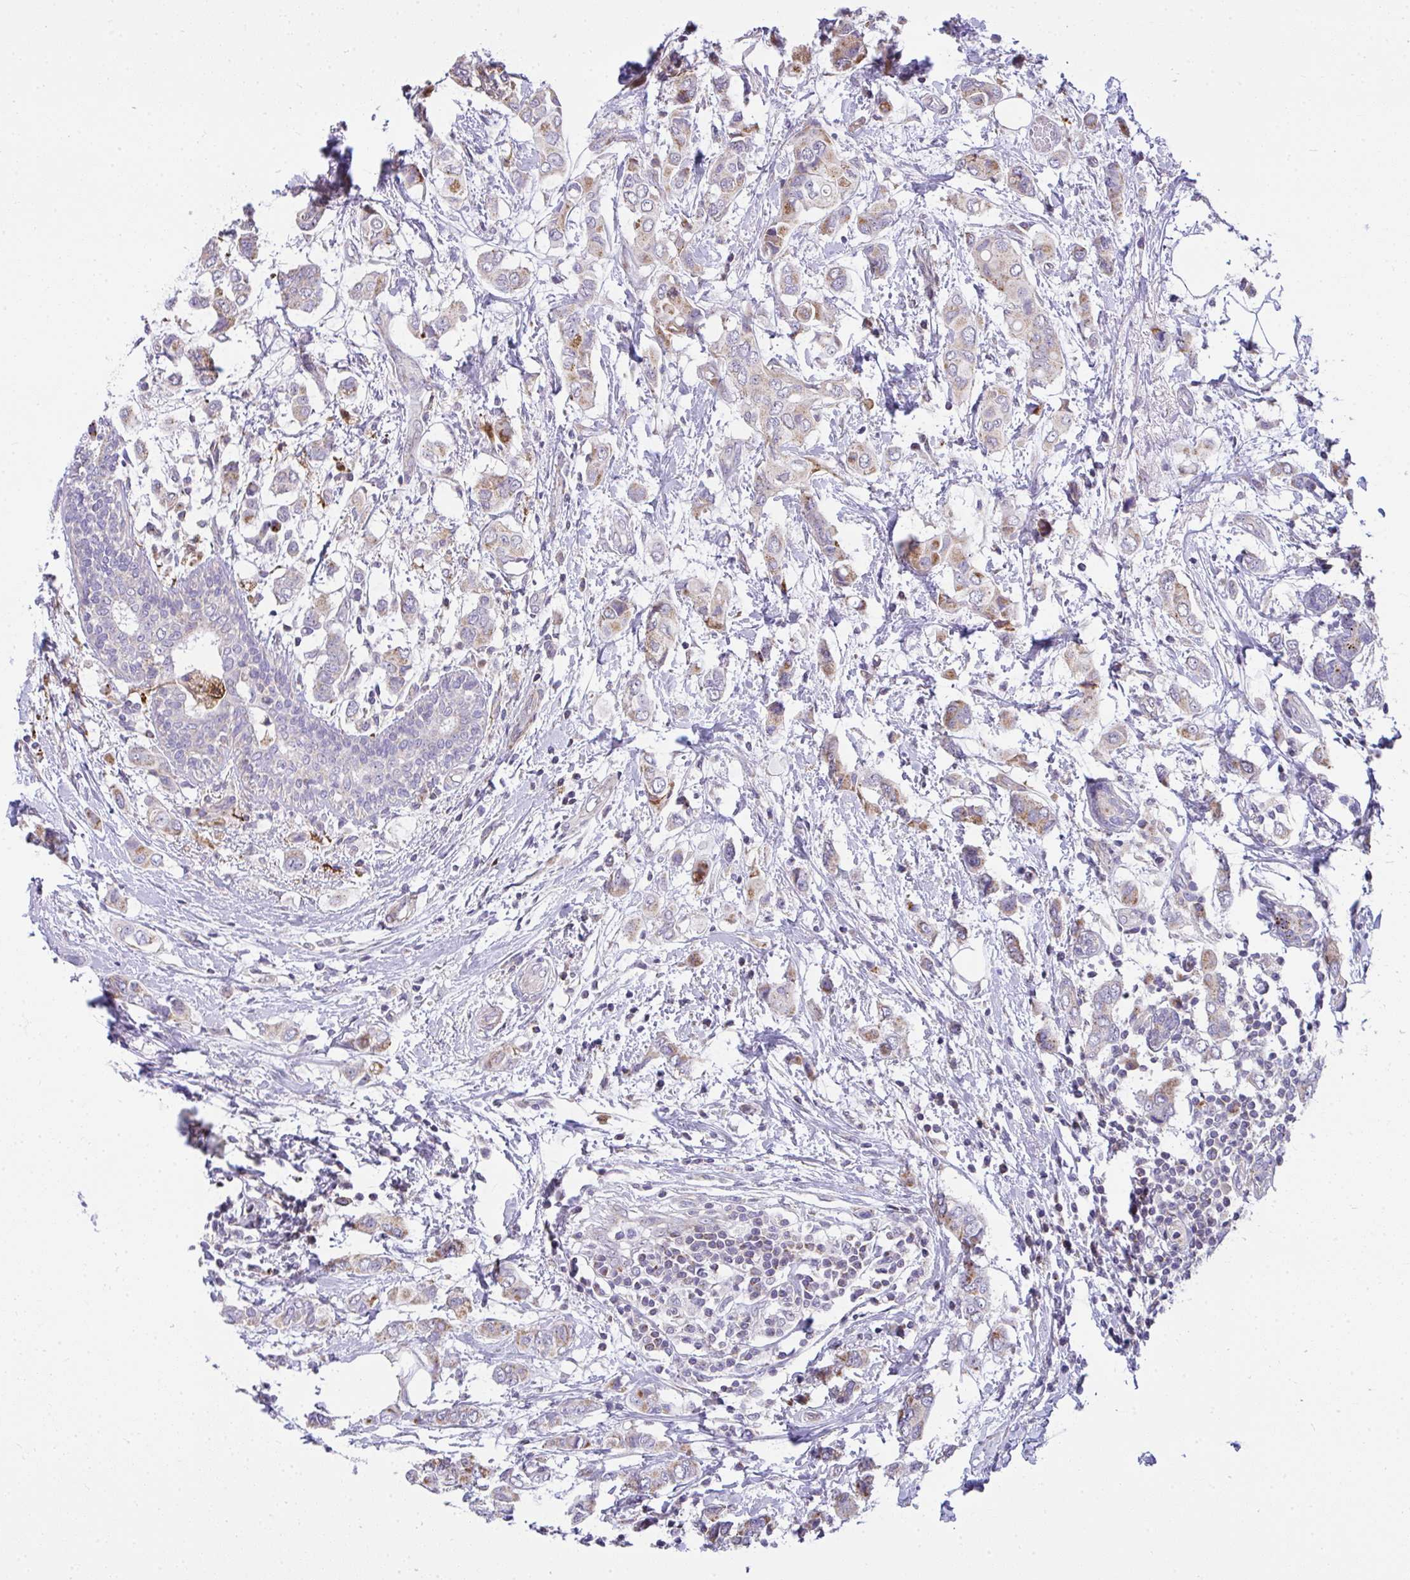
{"staining": {"intensity": "moderate", "quantity": "25%-75%", "location": "cytoplasmic/membranous"}, "tissue": "breast cancer", "cell_type": "Tumor cells", "image_type": "cancer", "snomed": [{"axis": "morphology", "description": "Lobular carcinoma"}, {"axis": "topography", "description": "Breast"}], "caption": "A brown stain shows moderate cytoplasmic/membranous positivity of a protein in lobular carcinoma (breast) tumor cells. (DAB (3,3'-diaminobenzidine) = brown stain, brightfield microscopy at high magnification).", "gene": "SRRM4", "patient": {"sex": "female", "age": 51}}